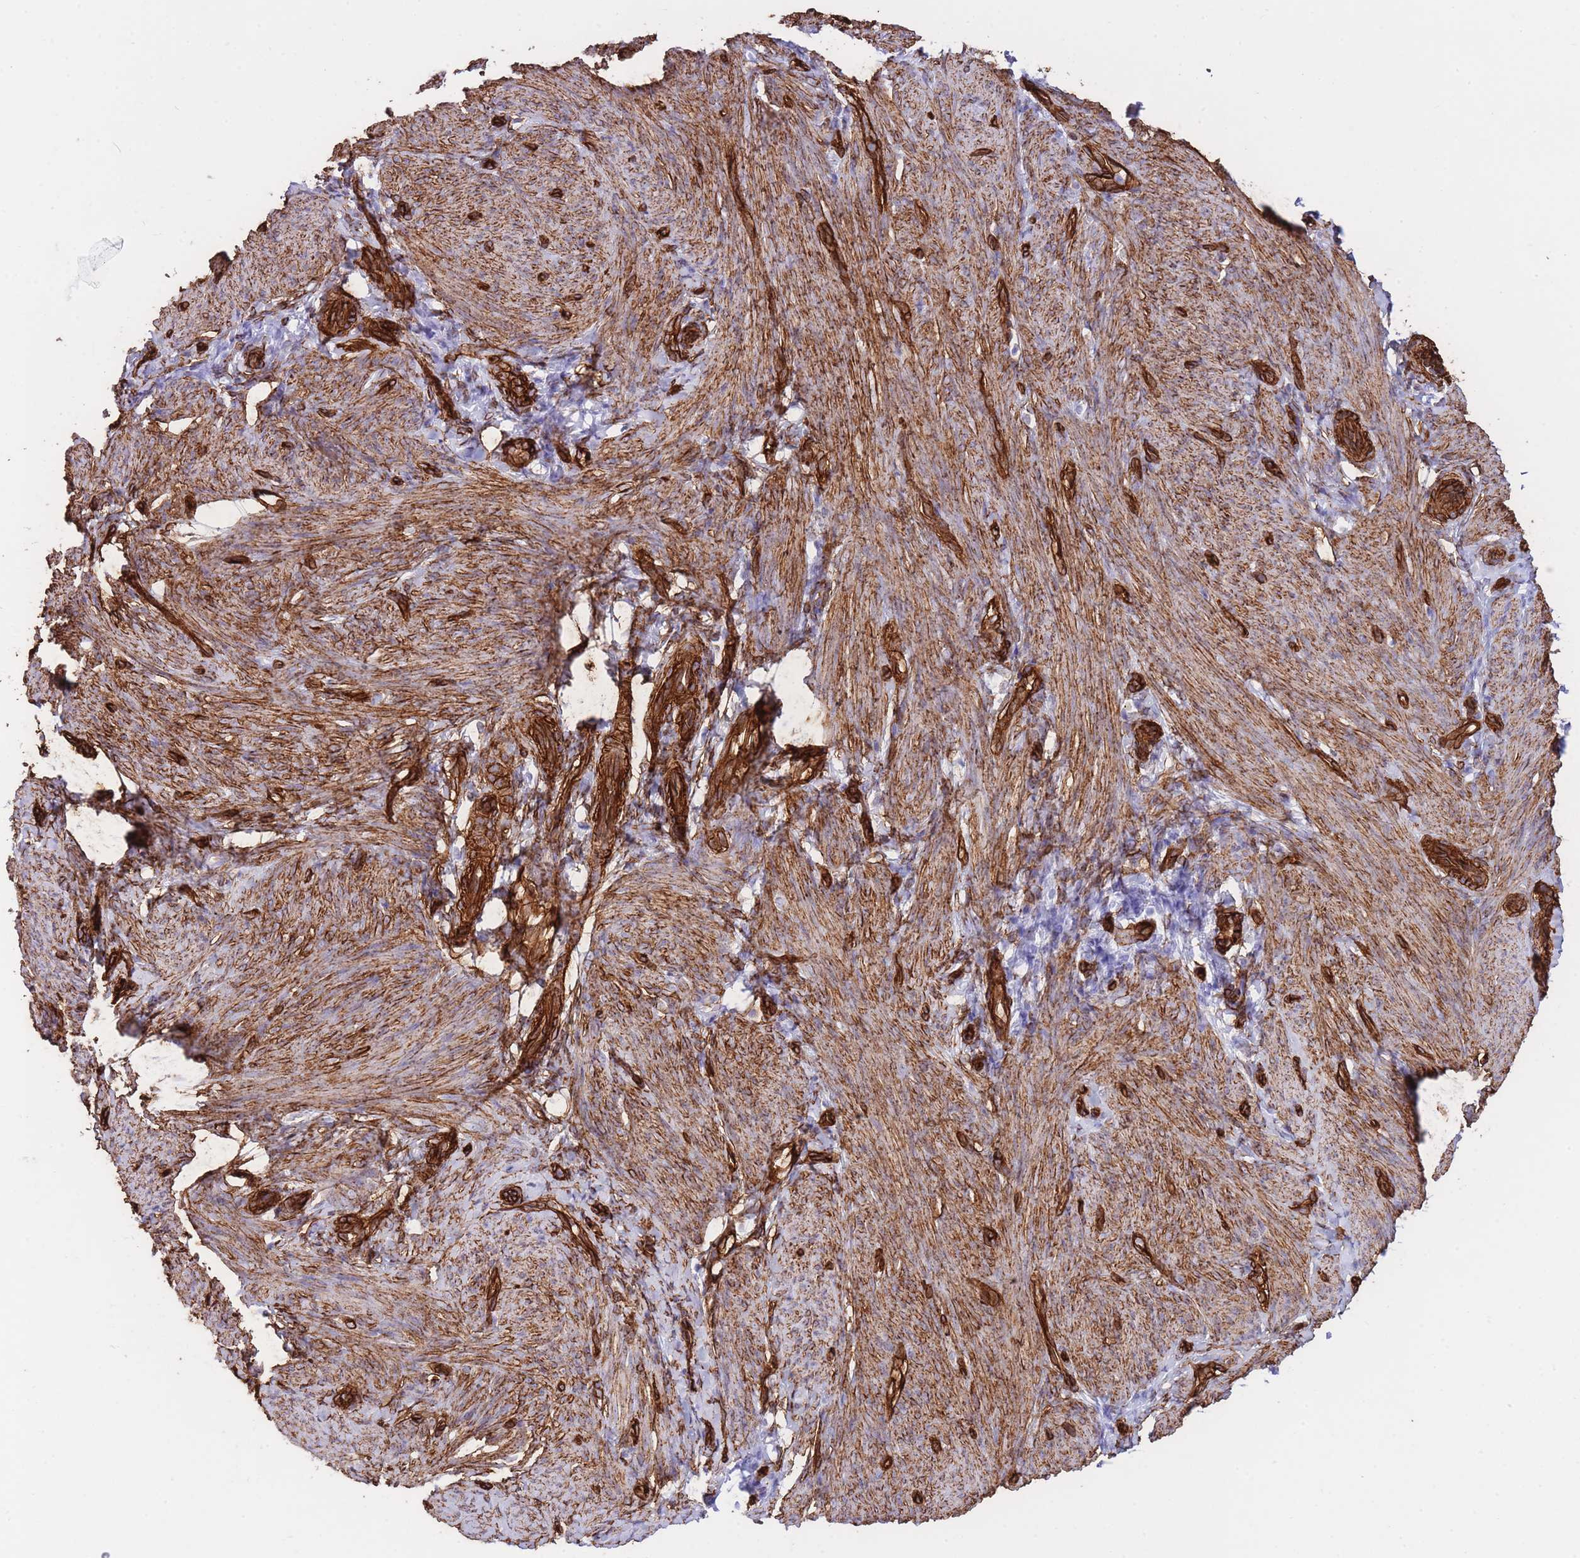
{"staining": {"intensity": "moderate", "quantity": "25%-75%", "location": "cytoplasmic/membranous"}, "tissue": "endometrium", "cell_type": "Cells in endometrial stroma", "image_type": "normal", "snomed": [{"axis": "morphology", "description": "Normal tissue, NOS"}, {"axis": "topography", "description": "Endometrium"}], "caption": "Immunohistochemical staining of normal human endometrium reveals medium levels of moderate cytoplasmic/membranous expression in approximately 25%-75% of cells in endometrial stroma.", "gene": "CAVIN1", "patient": {"sex": "female", "age": 65}}